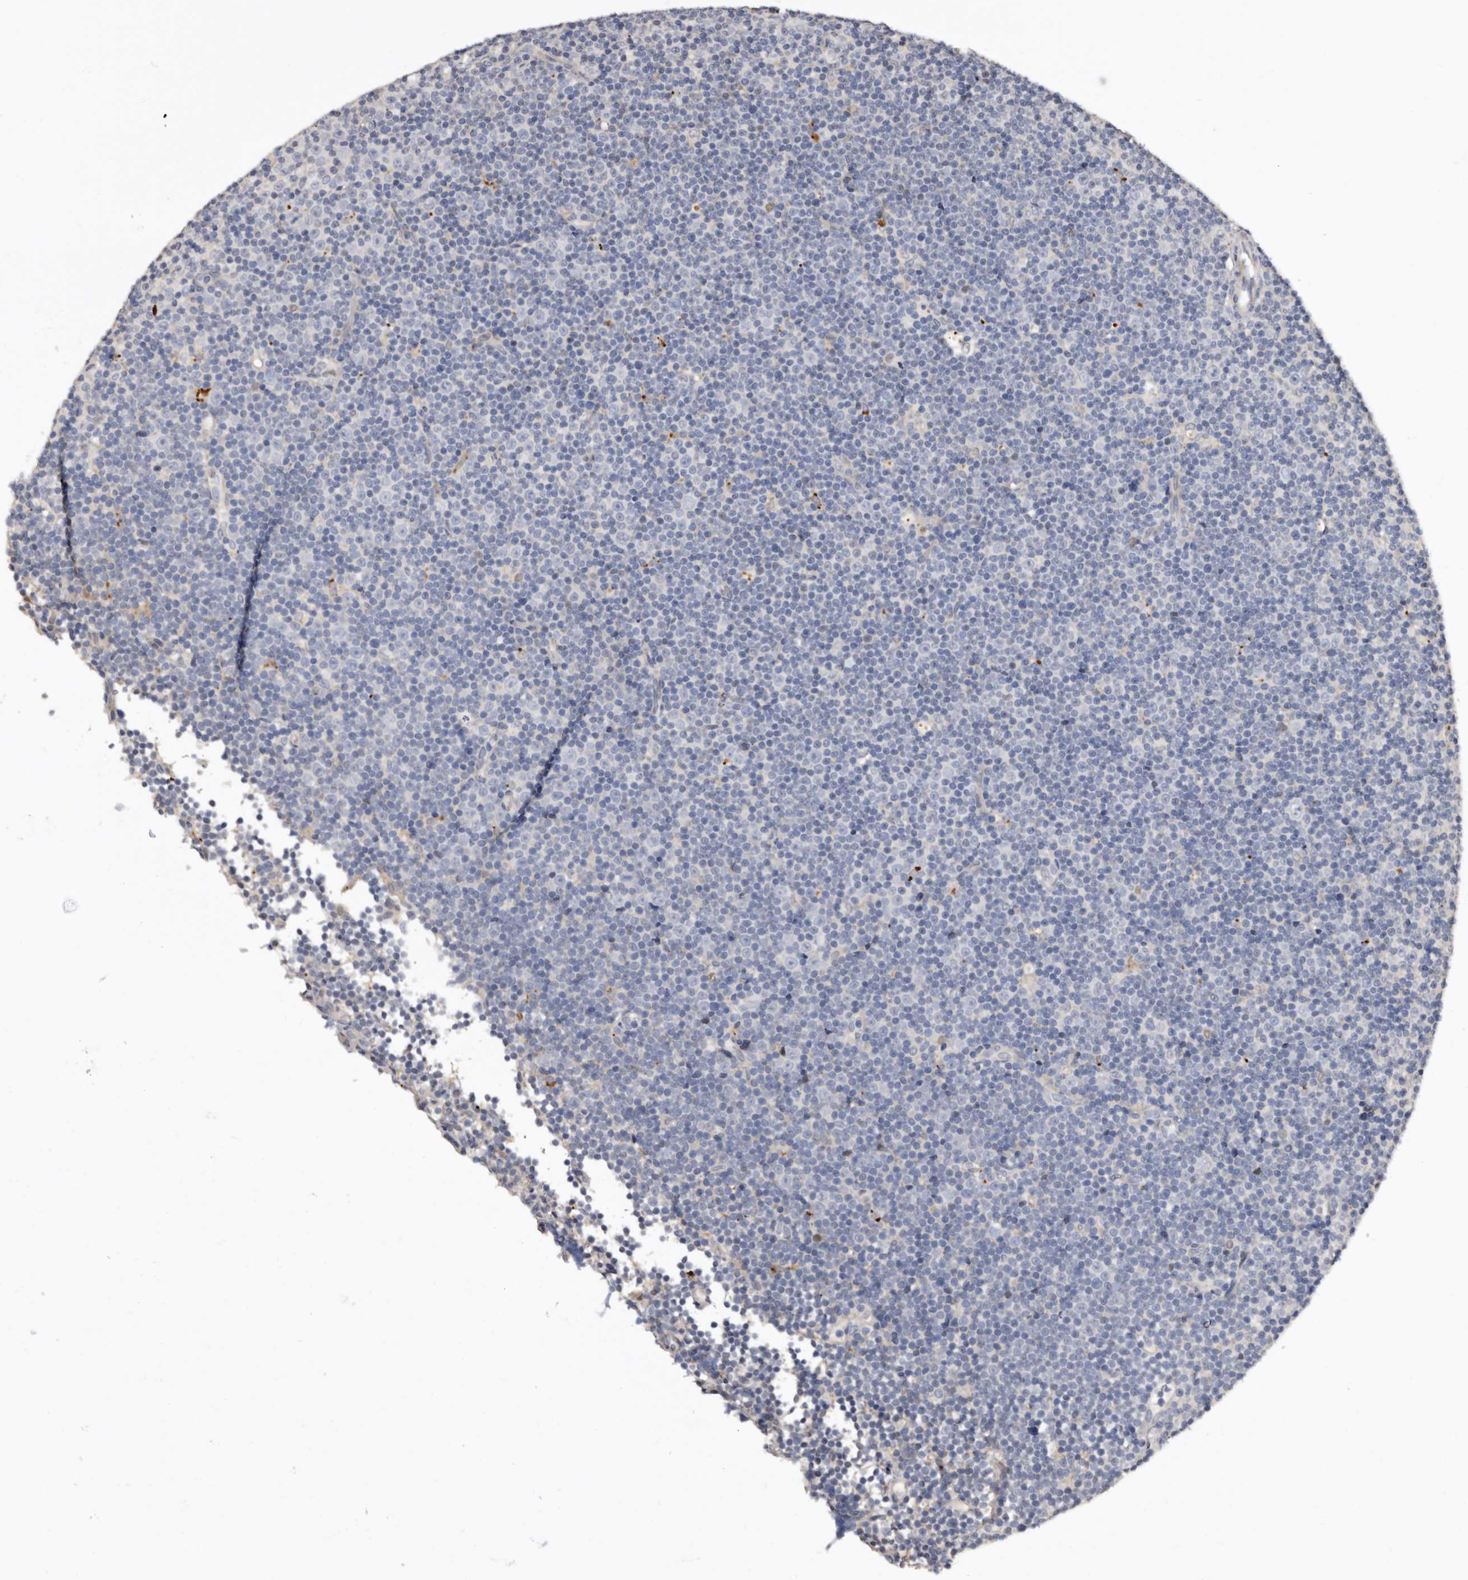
{"staining": {"intensity": "negative", "quantity": "none", "location": "none"}, "tissue": "lymphoma", "cell_type": "Tumor cells", "image_type": "cancer", "snomed": [{"axis": "morphology", "description": "Malignant lymphoma, non-Hodgkin's type, Low grade"}, {"axis": "topography", "description": "Lymph node"}], "caption": "Immunohistochemistry of human lymphoma exhibits no expression in tumor cells.", "gene": "SLC10A4", "patient": {"sex": "female", "age": 67}}